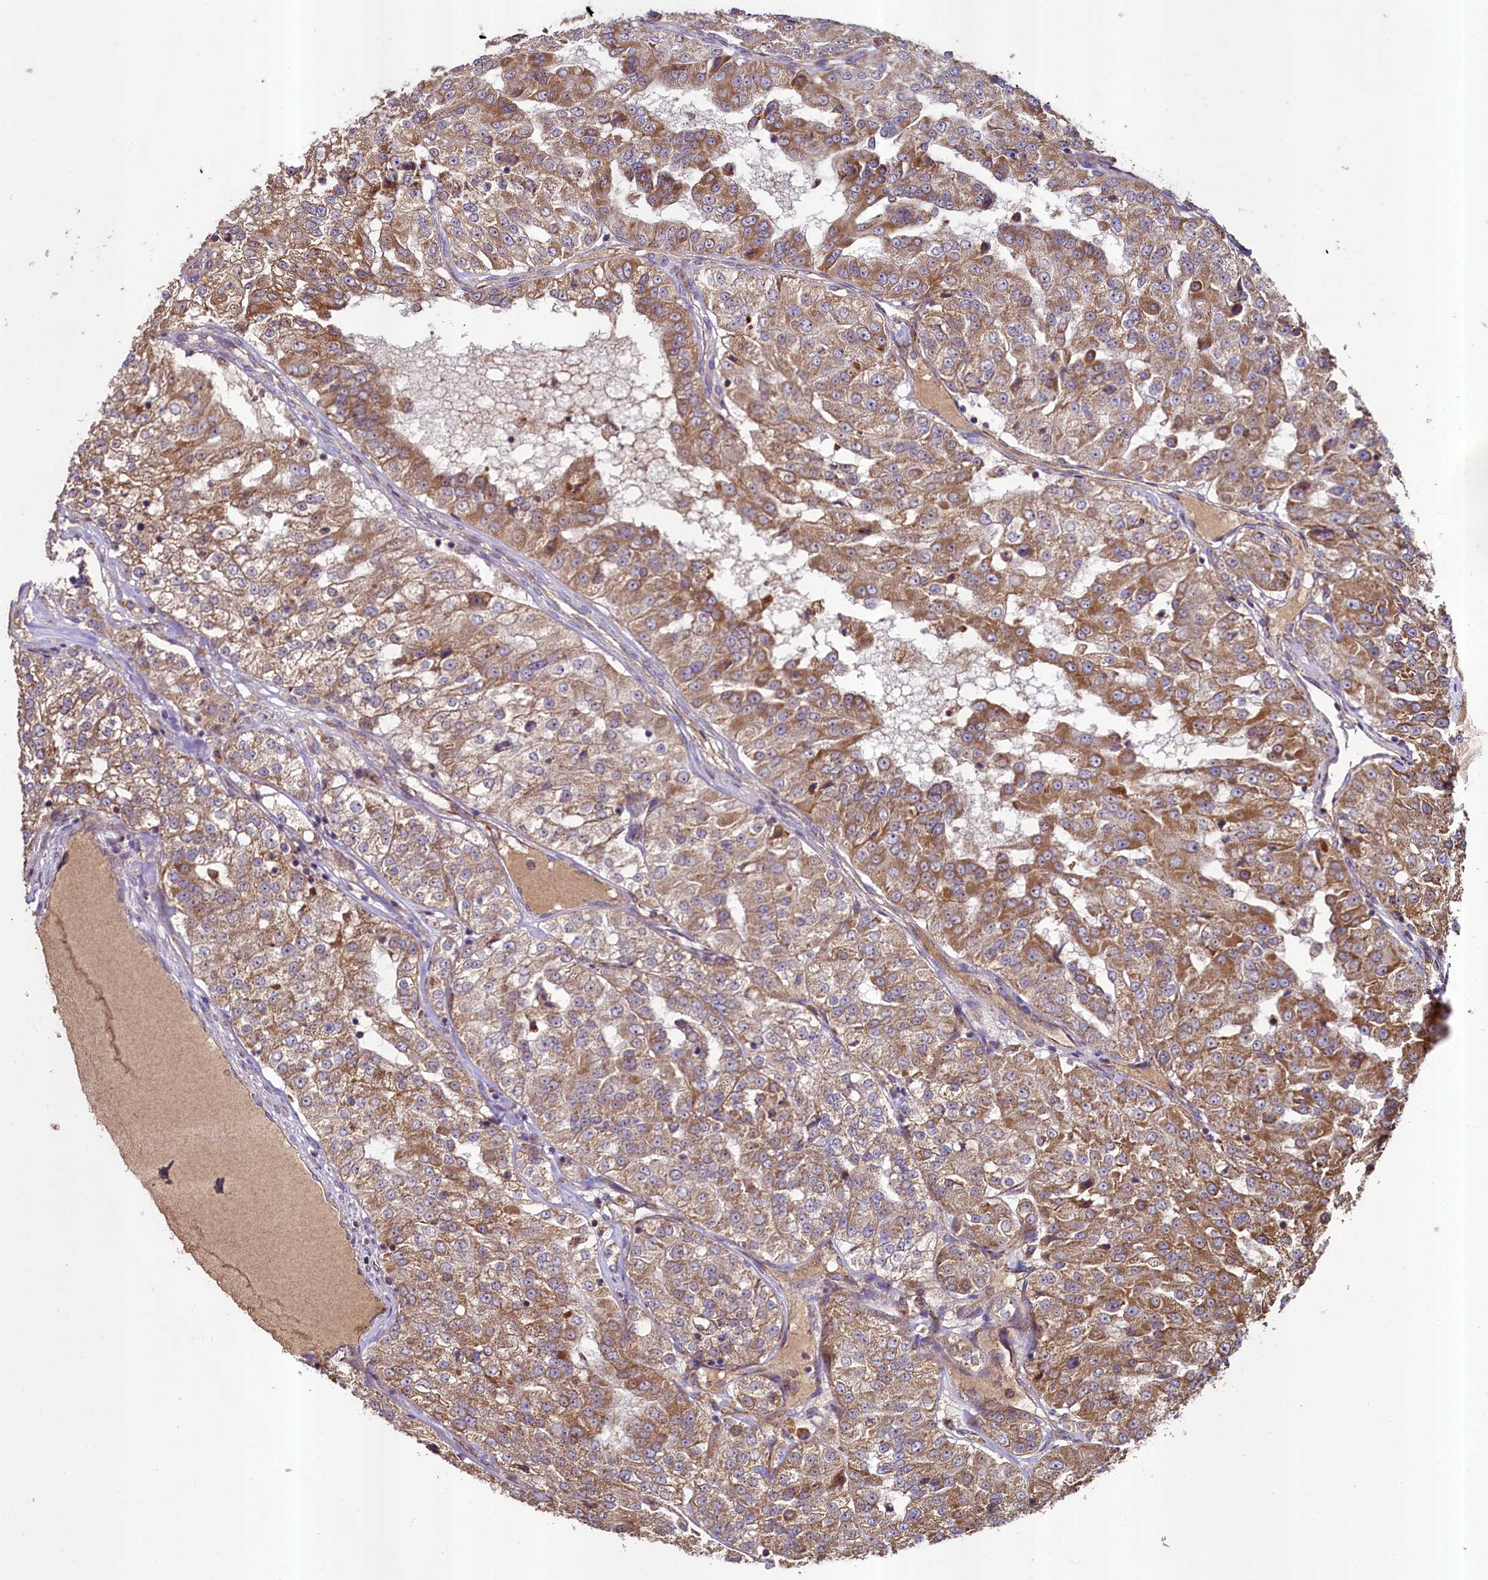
{"staining": {"intensity": "moderate", "quantity": ">75%", "location": "cytoplasmic/membranous"}, "tissue": "renal cancer", "cell_type": "Tumor cells", "image_type": "cancer", "snomed": [{"axis": "morphology", "description": "Adenocarcinoma, NOS"}, {"axis": "topography", "description": "Kidney"}], "caption": "Immunohistochemistry (IHC) photomicrograph of neoplastic tissue: human renal adenocarcinoma stained using immunohistochemistry demonstrates medium levels of moderate protein expression localized specifically in the cytoplasmic/membranous of tumor cells, appearing as a cytoplasmic/membranous brown color.", "gene": "METTL4", "patient": {"sex": "female", "age": 63}}